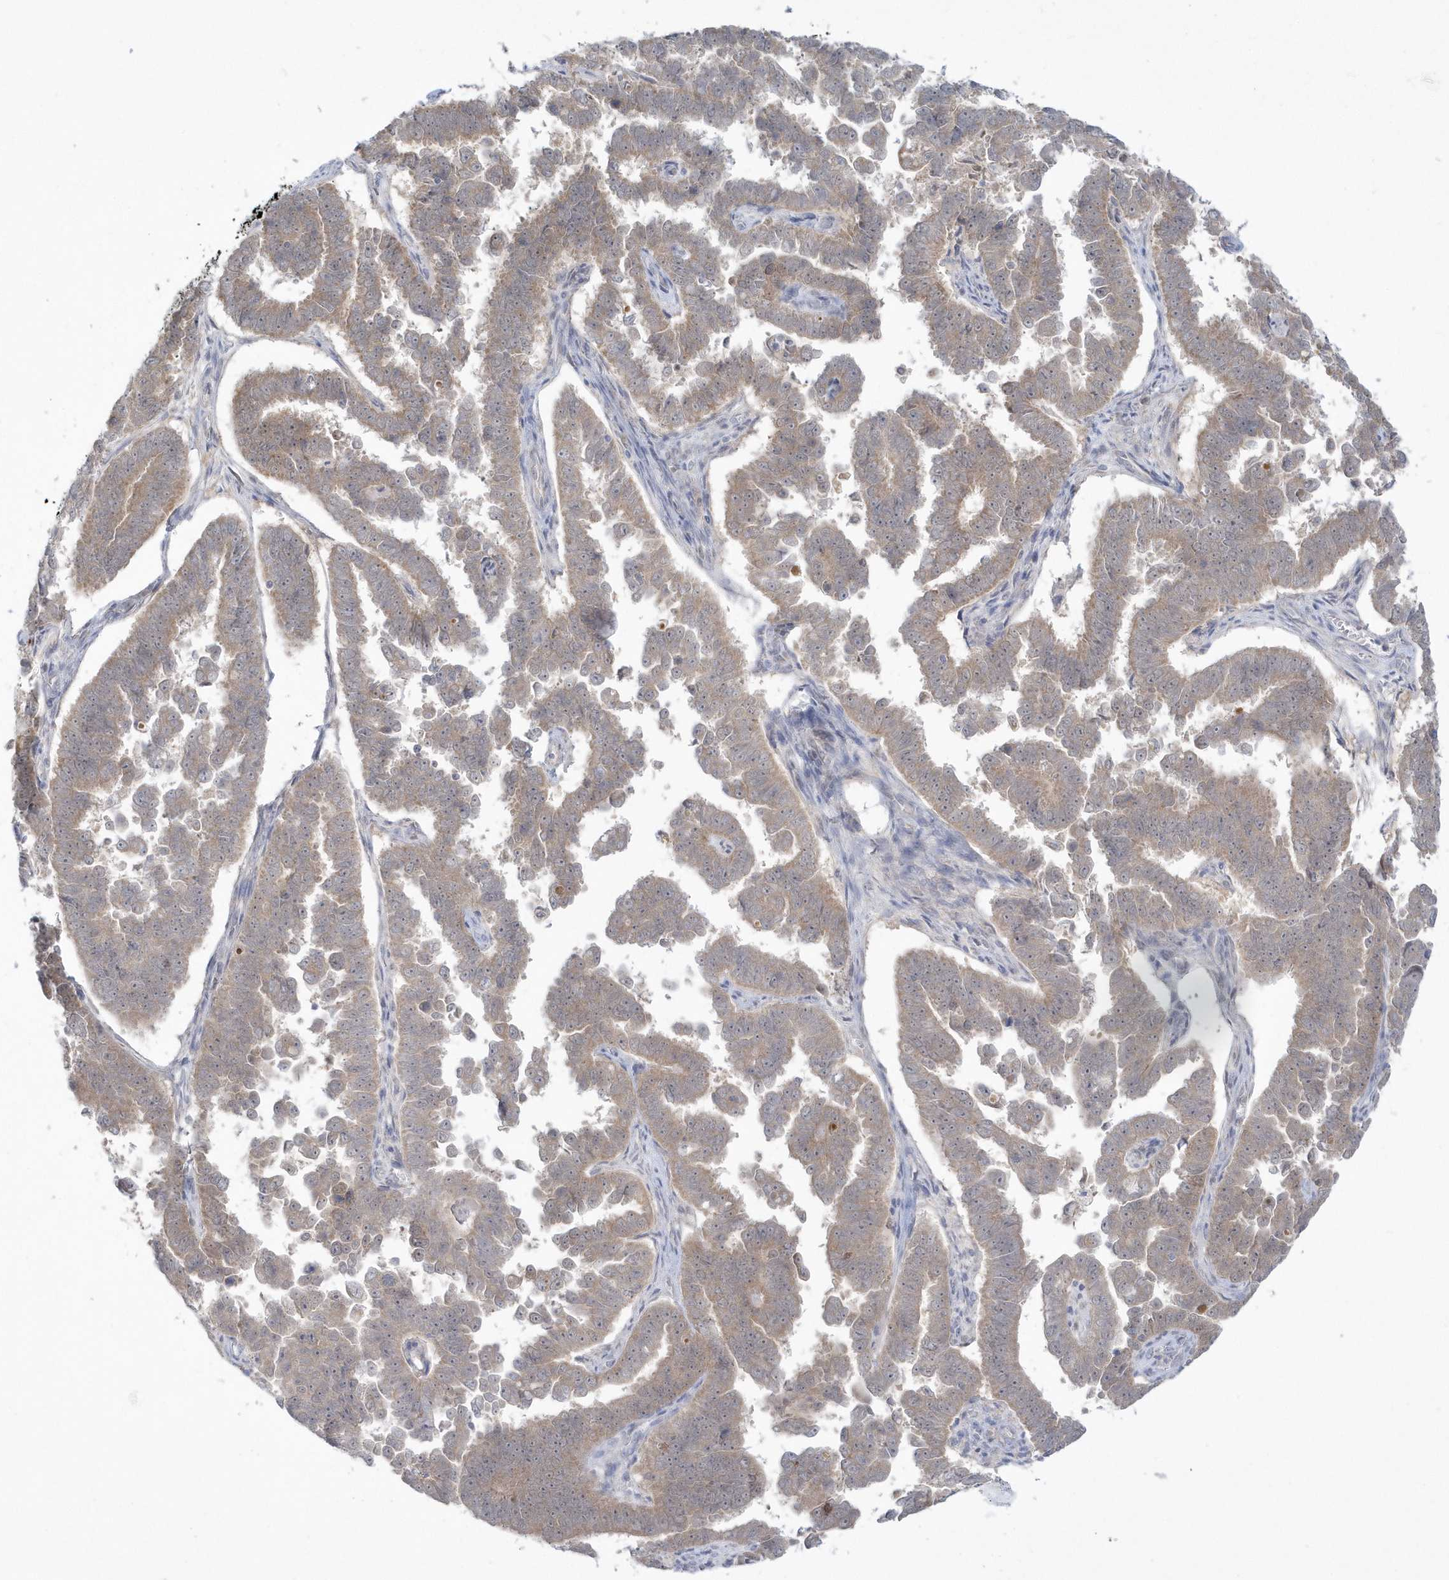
{"staining": {"intensity": "moderate", "quantity": "25%-75%", "location": "cytoplasmic/membranous"}, "tissue": "endometrial cancer", "cell_type": "Tumor cells", "image_type": "cancer", "snomed": [{"axis": "morphology", "description": "Adenocarcinoma, NOS"}, {"axis": "topography", "description": "Endometrium"}], "caption": "Protein expression analysis of endometrial cancer exhibits moderate cytoplasmic/membranous expression in about 25%-75% of tumor cells.", "gene": "PCBD1", "patient": {"sex": "female", "age": 75}}